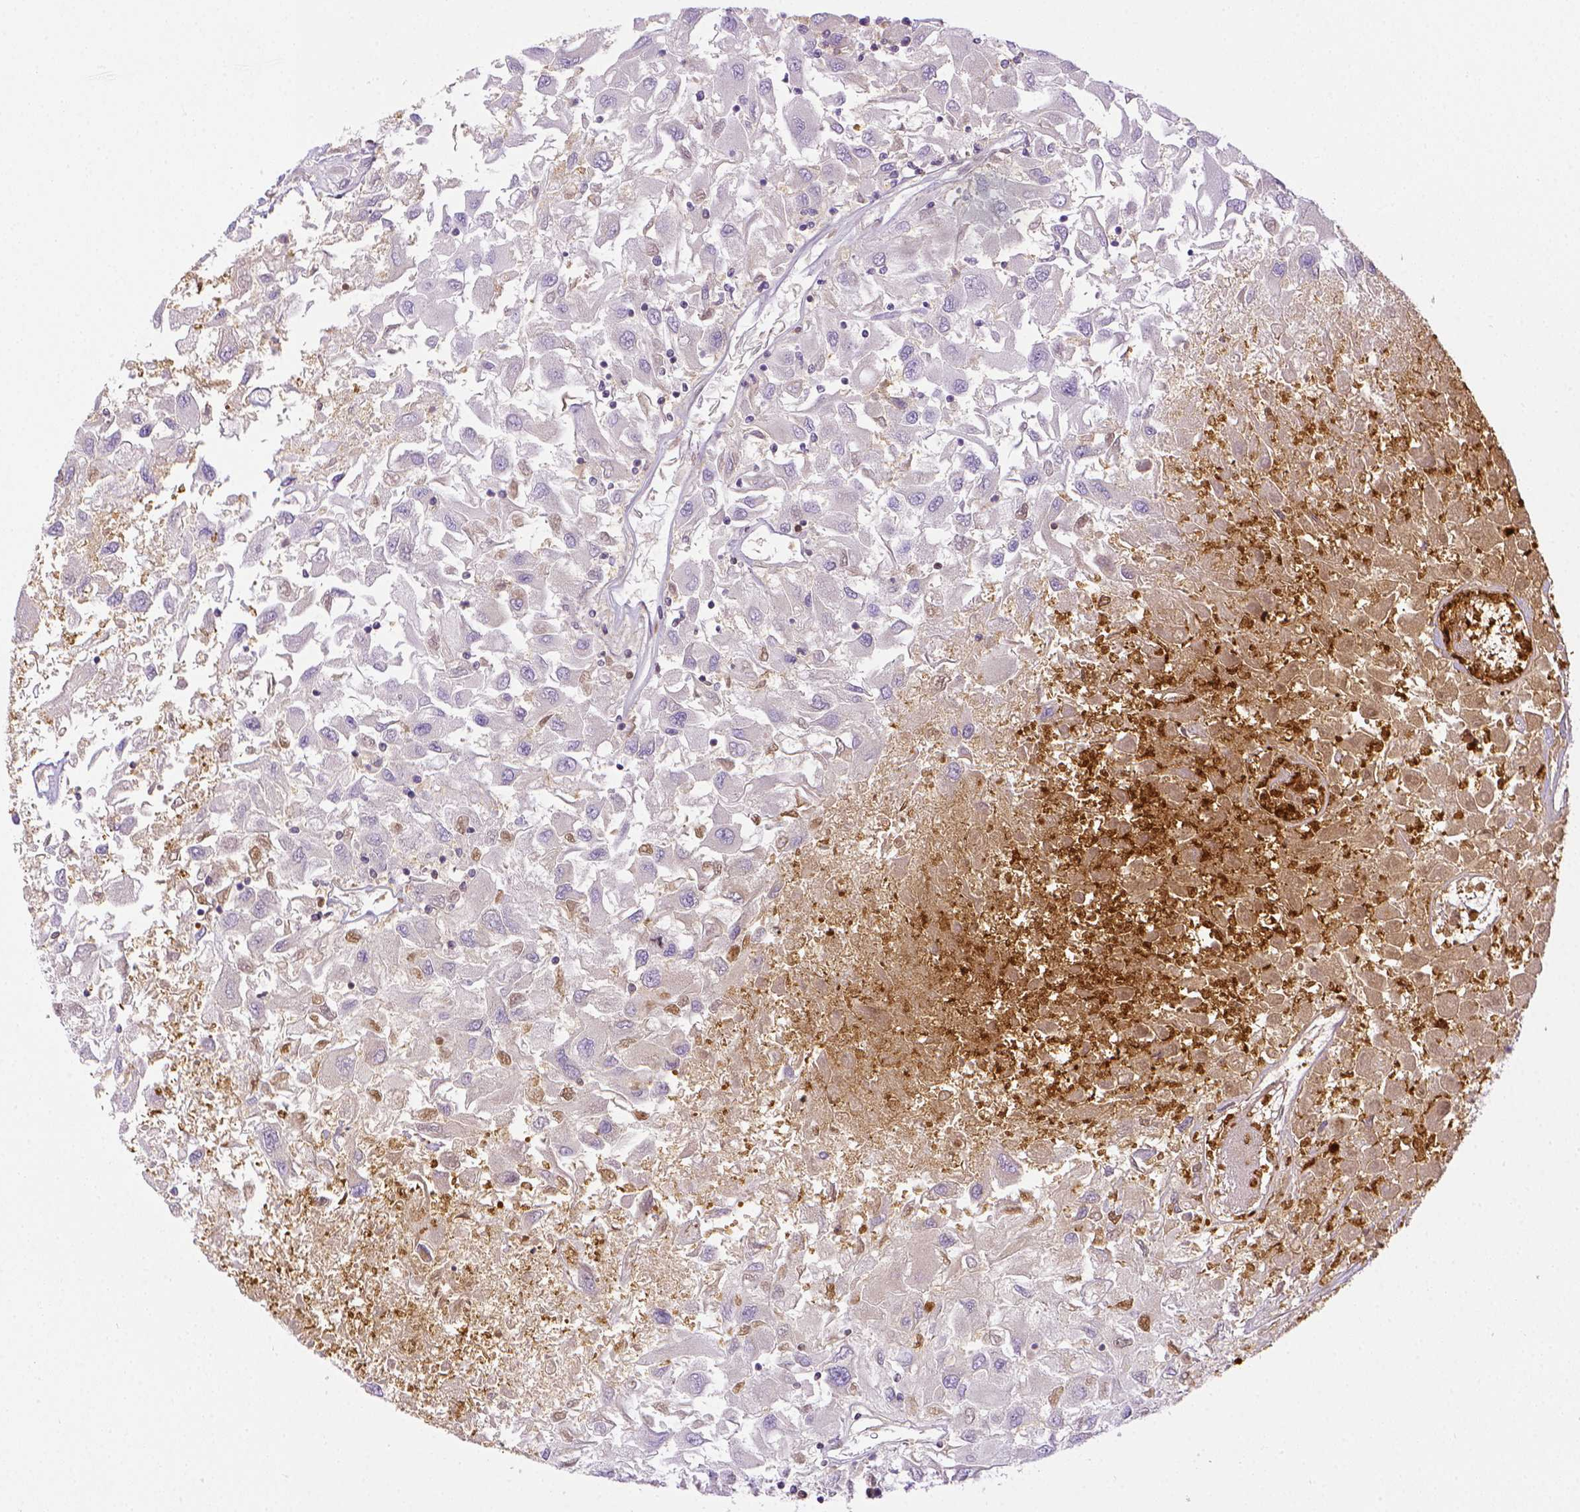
{"staining": {"intensity": "negative", "quantity": "none", "location": "none"}, "tissue": "renal cancer", "cell_type": "Tumor cells", "image_type": "cancer", "snomed": [{"axis": "morphology", "description": "Adenocarcinoma, NOS"}, {"axis": "topography", "description": "Kidney"}], "caption": "Photomicrograph shows no protein expression in tumor cells of adenocarcinoma (renal) tissue. (DAB (3,3'-diaminobenzidine) immunohistochemistry (IHC) visualized using brightfield microscopy, high magnification).", "gene": "ITGAM", "patient": {"sex": "female", "age": 76}}